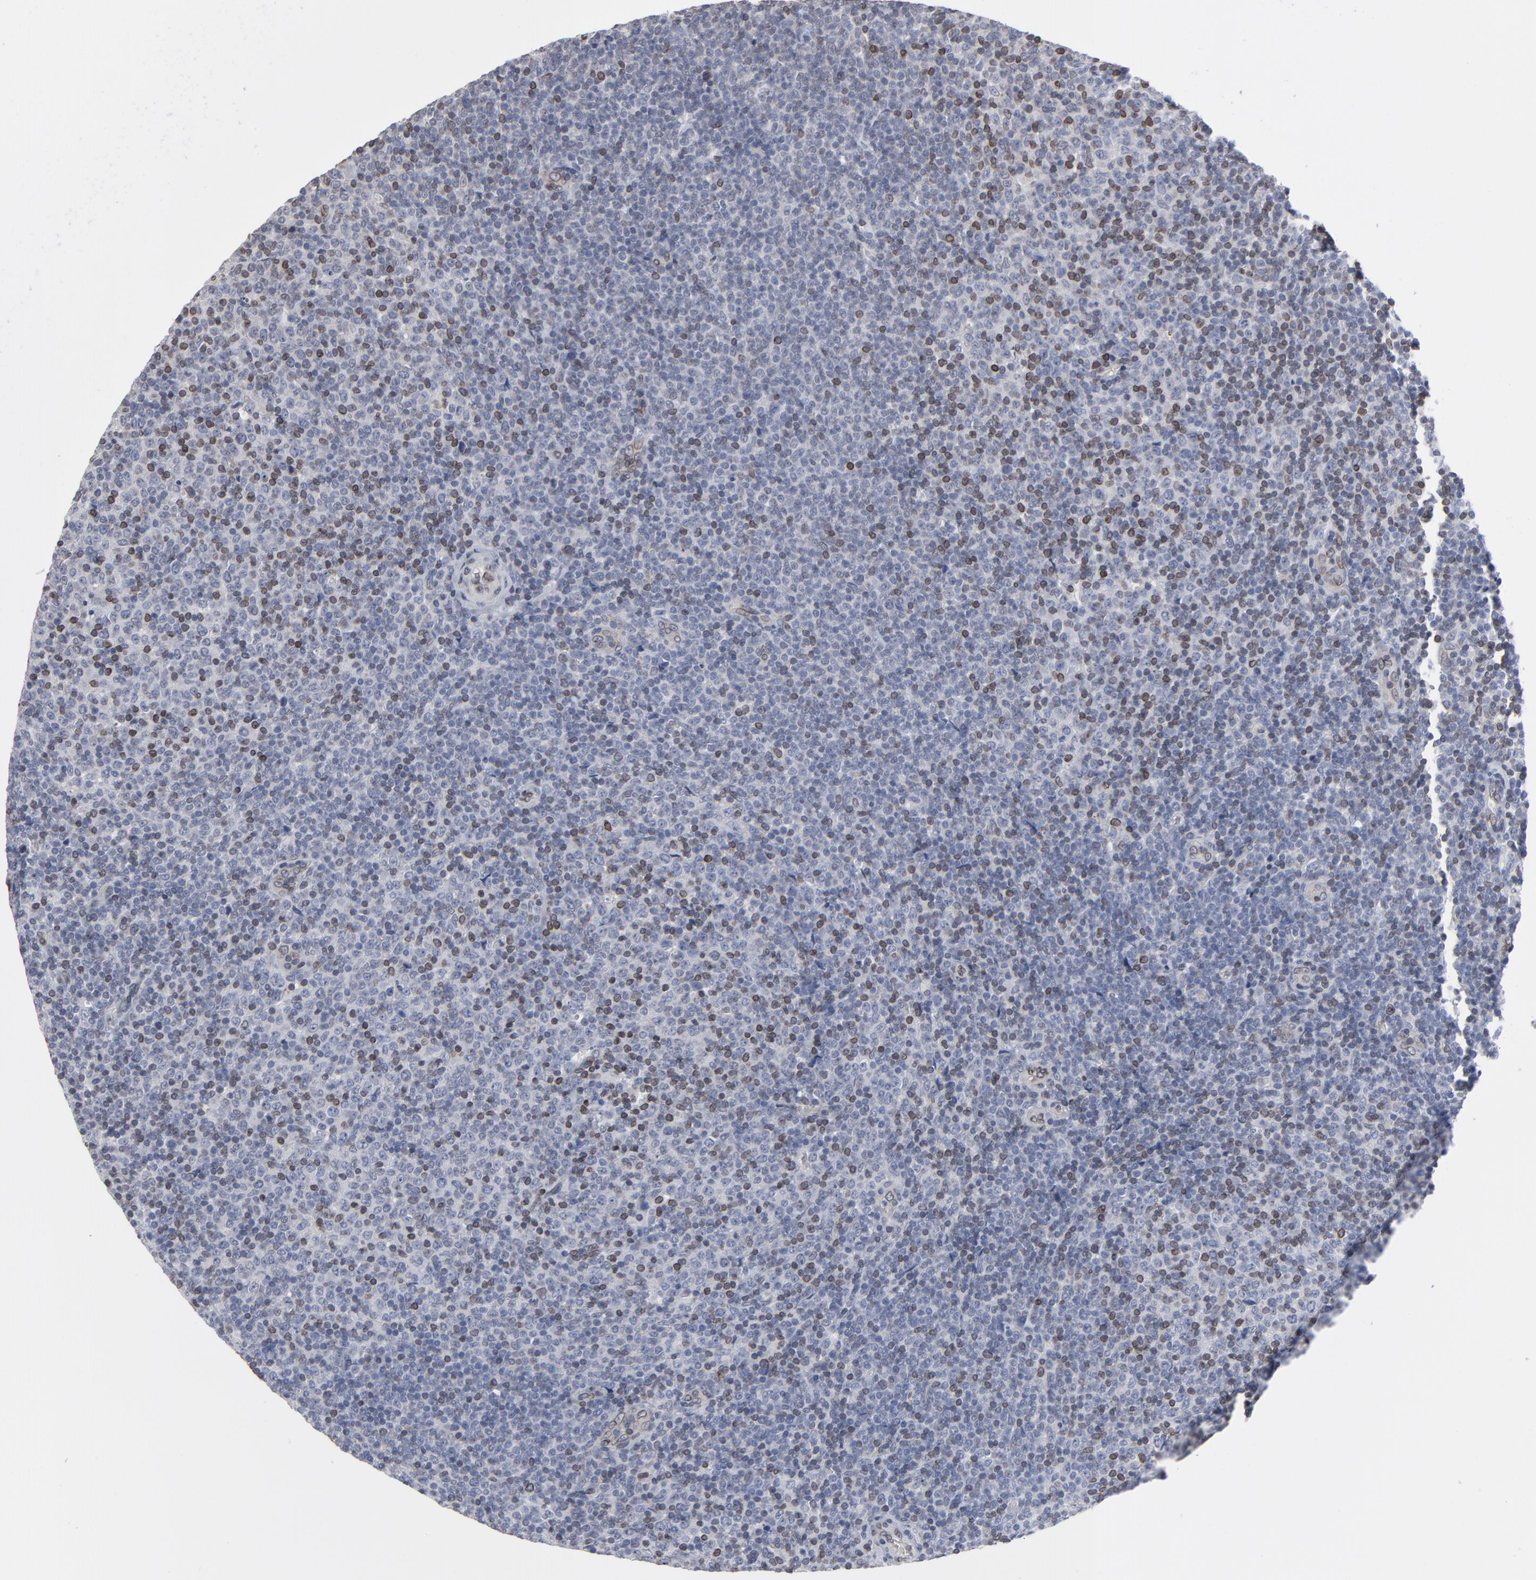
{"staining": {"intensity": "moderate", "quantity": "25%-75%", "location": "cytoplasmic/membranous,nuclear"}, "tissue": "lymphoma", "cell_type": "Tumor cells", "image_type": "cancer", "snomed": [{"axis": "morphology", "description": "Malignant lymphoma, non-Hodgkin's type, Low grade"}, {"axis": "topography", "description": "Lymph node"}], "caption": "Tumor cells display medium levels of moderate cytoplasmic/membranous and nuclear positivity in approximately 25%-75% of cells in lymphoma.", "gene": "SYNE2", "patient": {"sex": "male", "age": 70}}